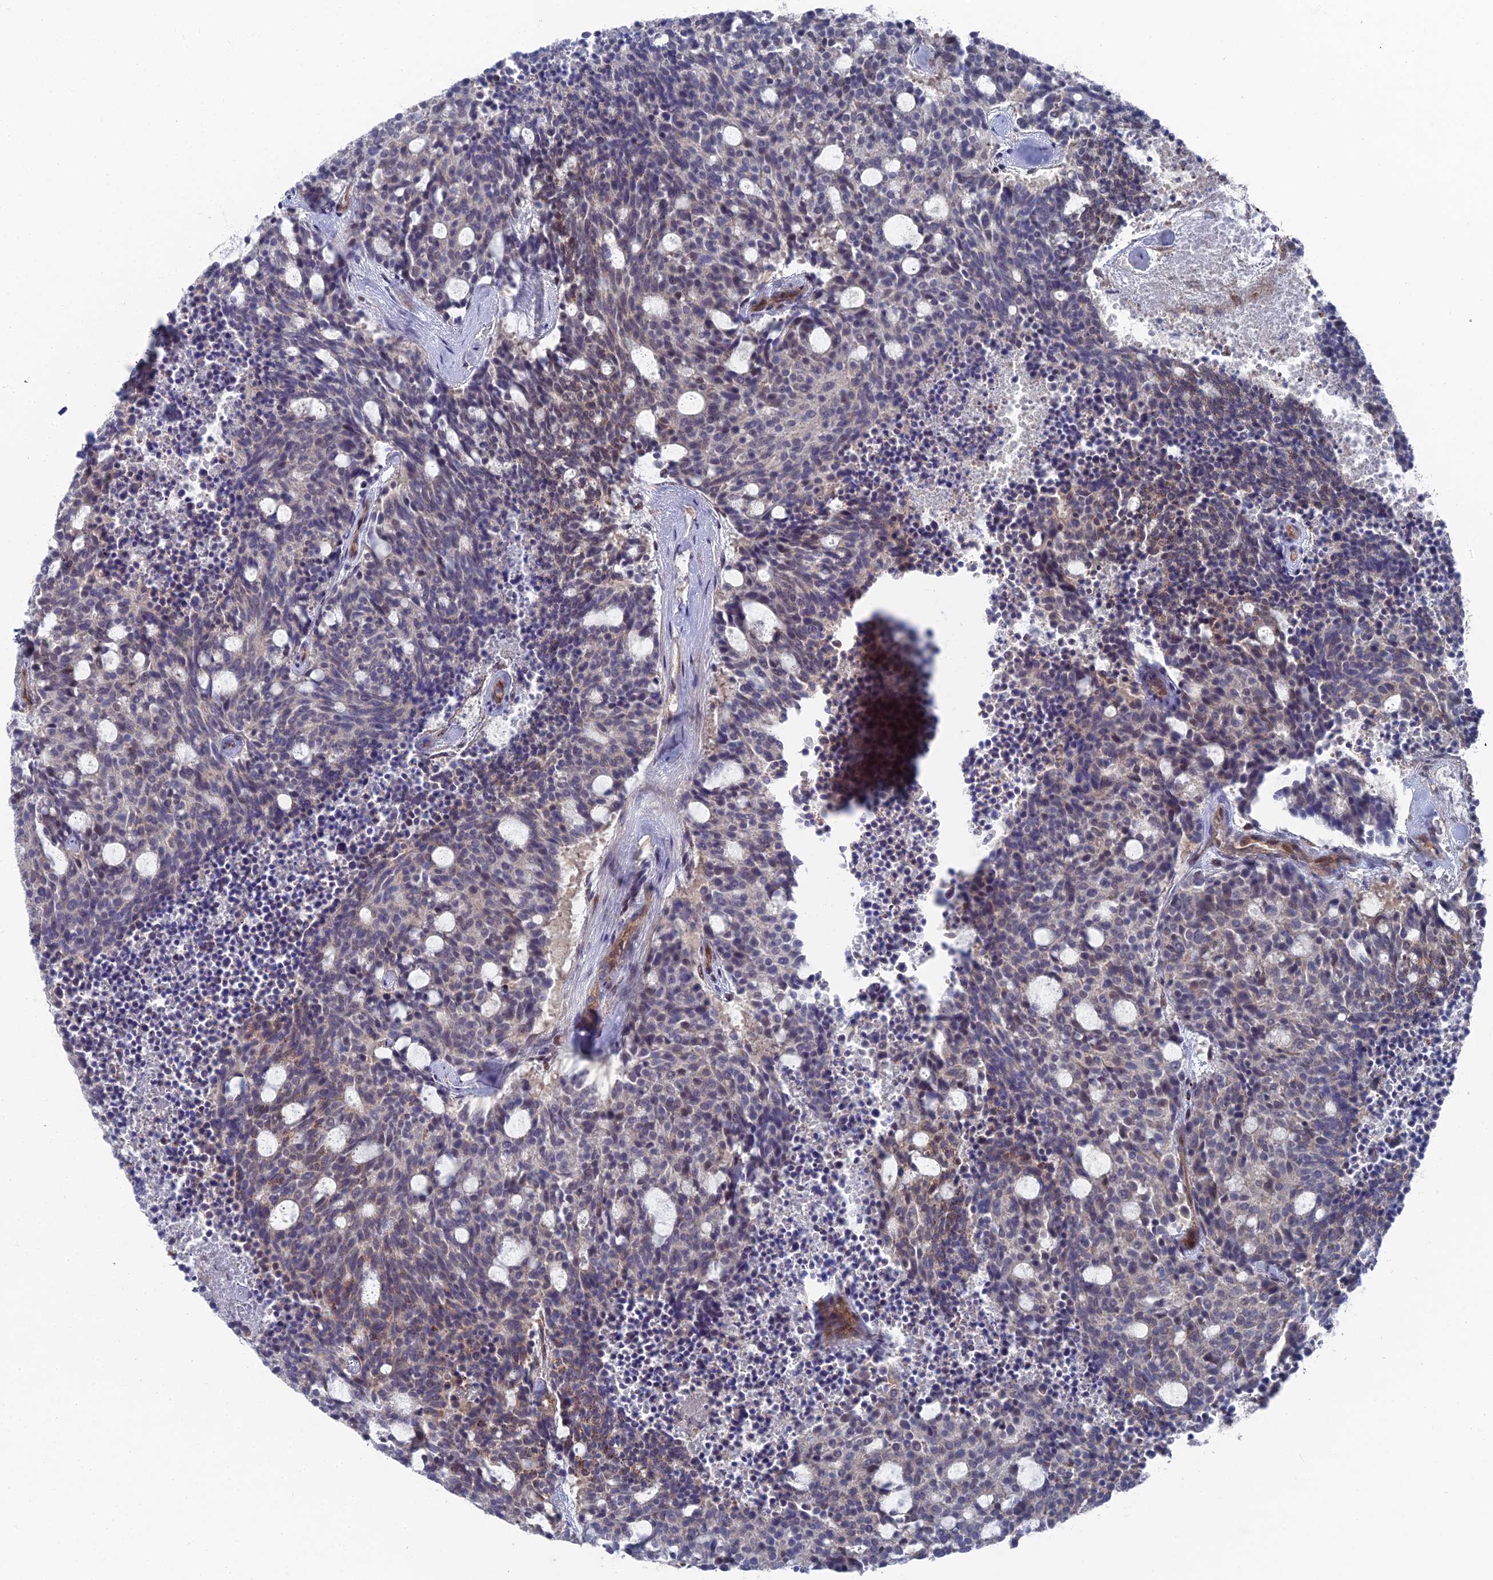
{"staining": {"intensity": "weak", "quantity": "<25%", "location": "cytoplasmic/membranous"}, "tissue": "carcinoid", "cell_type": "Tumor cells", "image_type": "cancer", "snomed": [{"axis": "morphology", "description": "Carcinoid, malignant, NOS"}, {"axis": "topography", "description": "Pancreas"}], "caption": "DAB immunohistochemical staining of carcinoid exhibits no significant staining in tumor cells. (DAB (3,3'-diaminobenzidine) IHC with hematoxylin counter stain).", "gene": "UNC5D", "patient": {"sex": "female", "age": 54}}